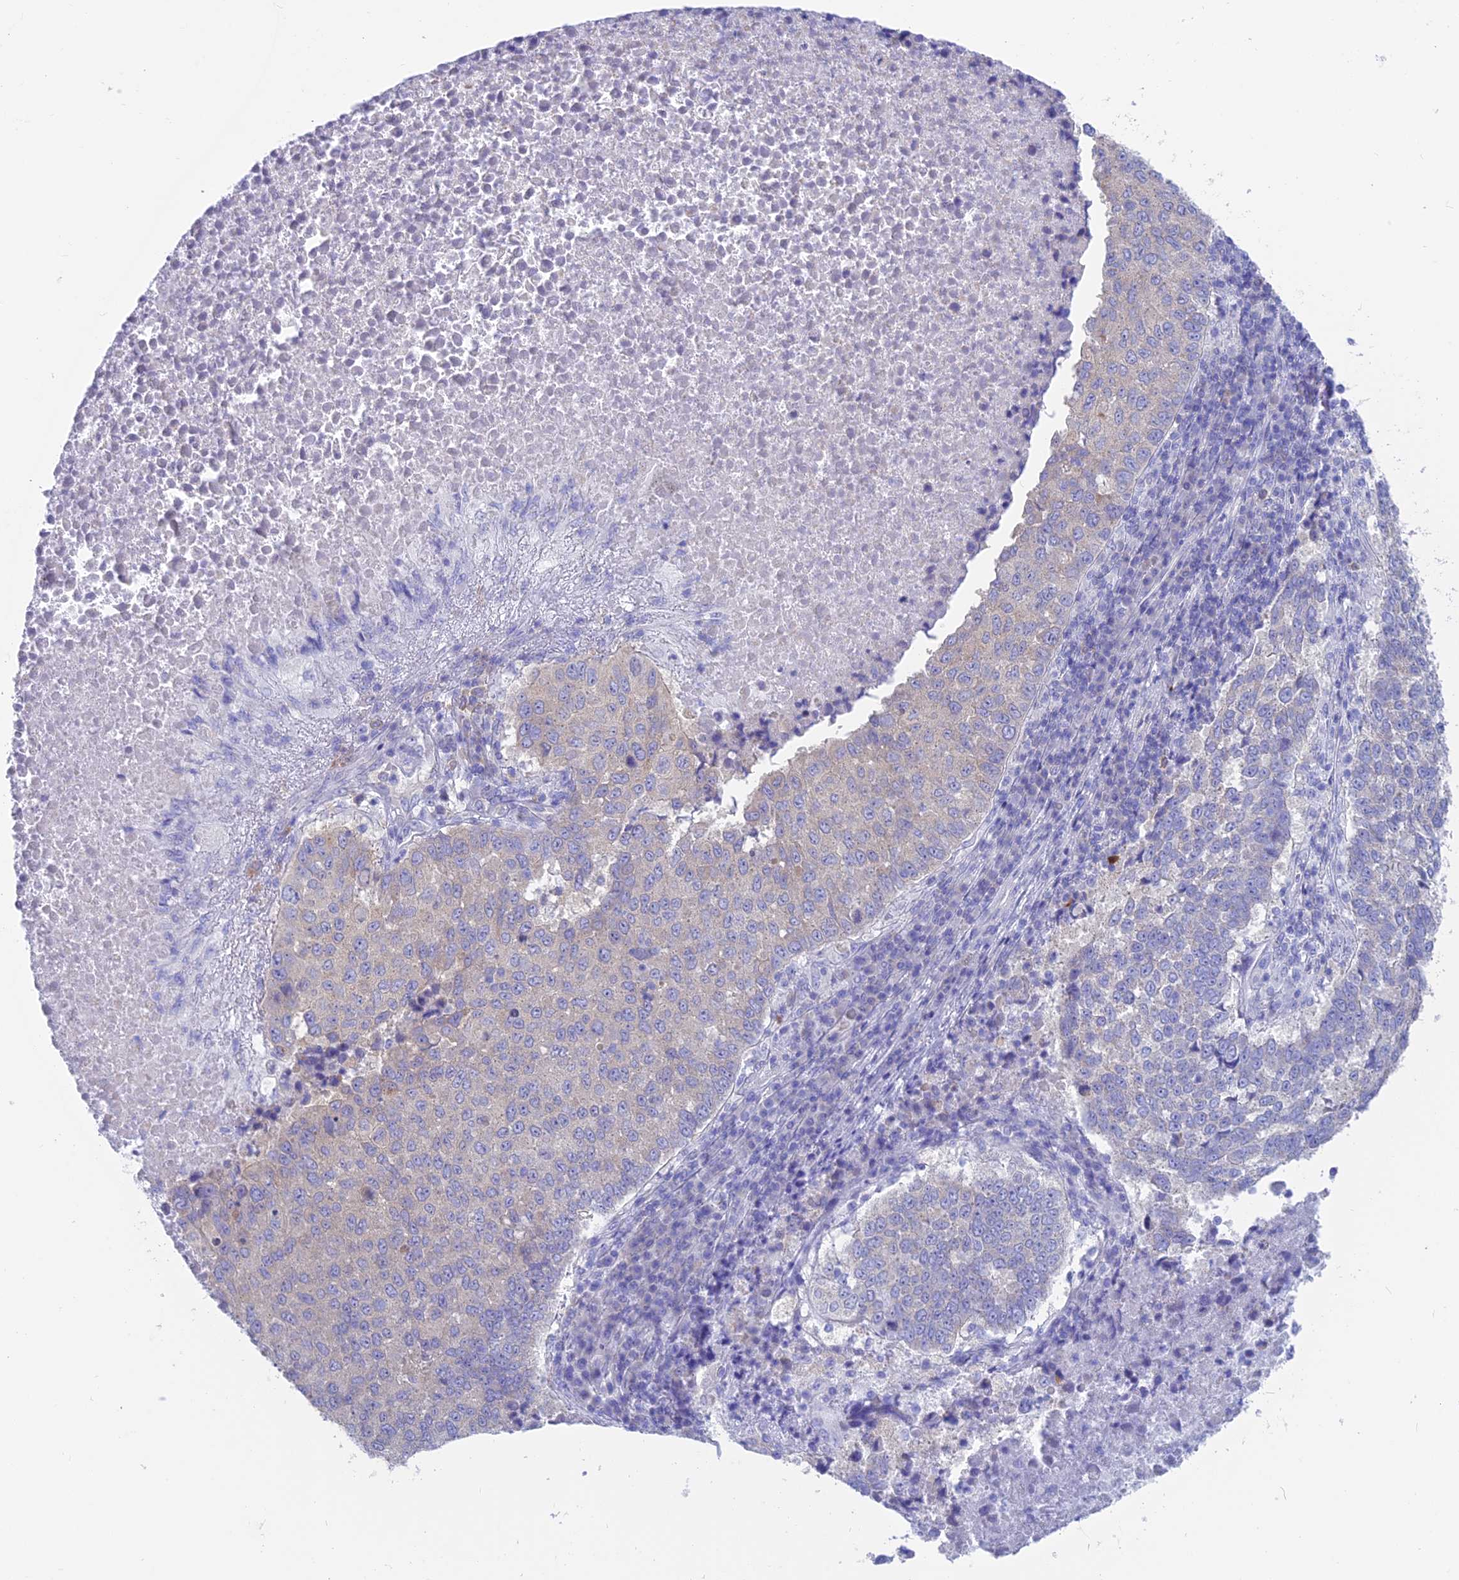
{"staining": {"intensity": "weak", "quantity": "<25%", "location": "cytoplasmic/membranous"}, "tissue": "lung cancer", "cell_type": "Tumor cells", "image_type": "cancer", "snomed": [{"axis": "morphology", "description": "Squamous cell carcinoma, NOS"}, {"axis": "topography", "description": "Lung"}], "caption": "This micrograph is of lung squamous cell carcinoma stained with IHC to label a protein in brown with the nuclei are counter-stained blue. There is no expression in tumor cells. Nuclei are stained in blue.", "gene": "LZTFL1", "patient": {"sex": "male", "age": 73}}